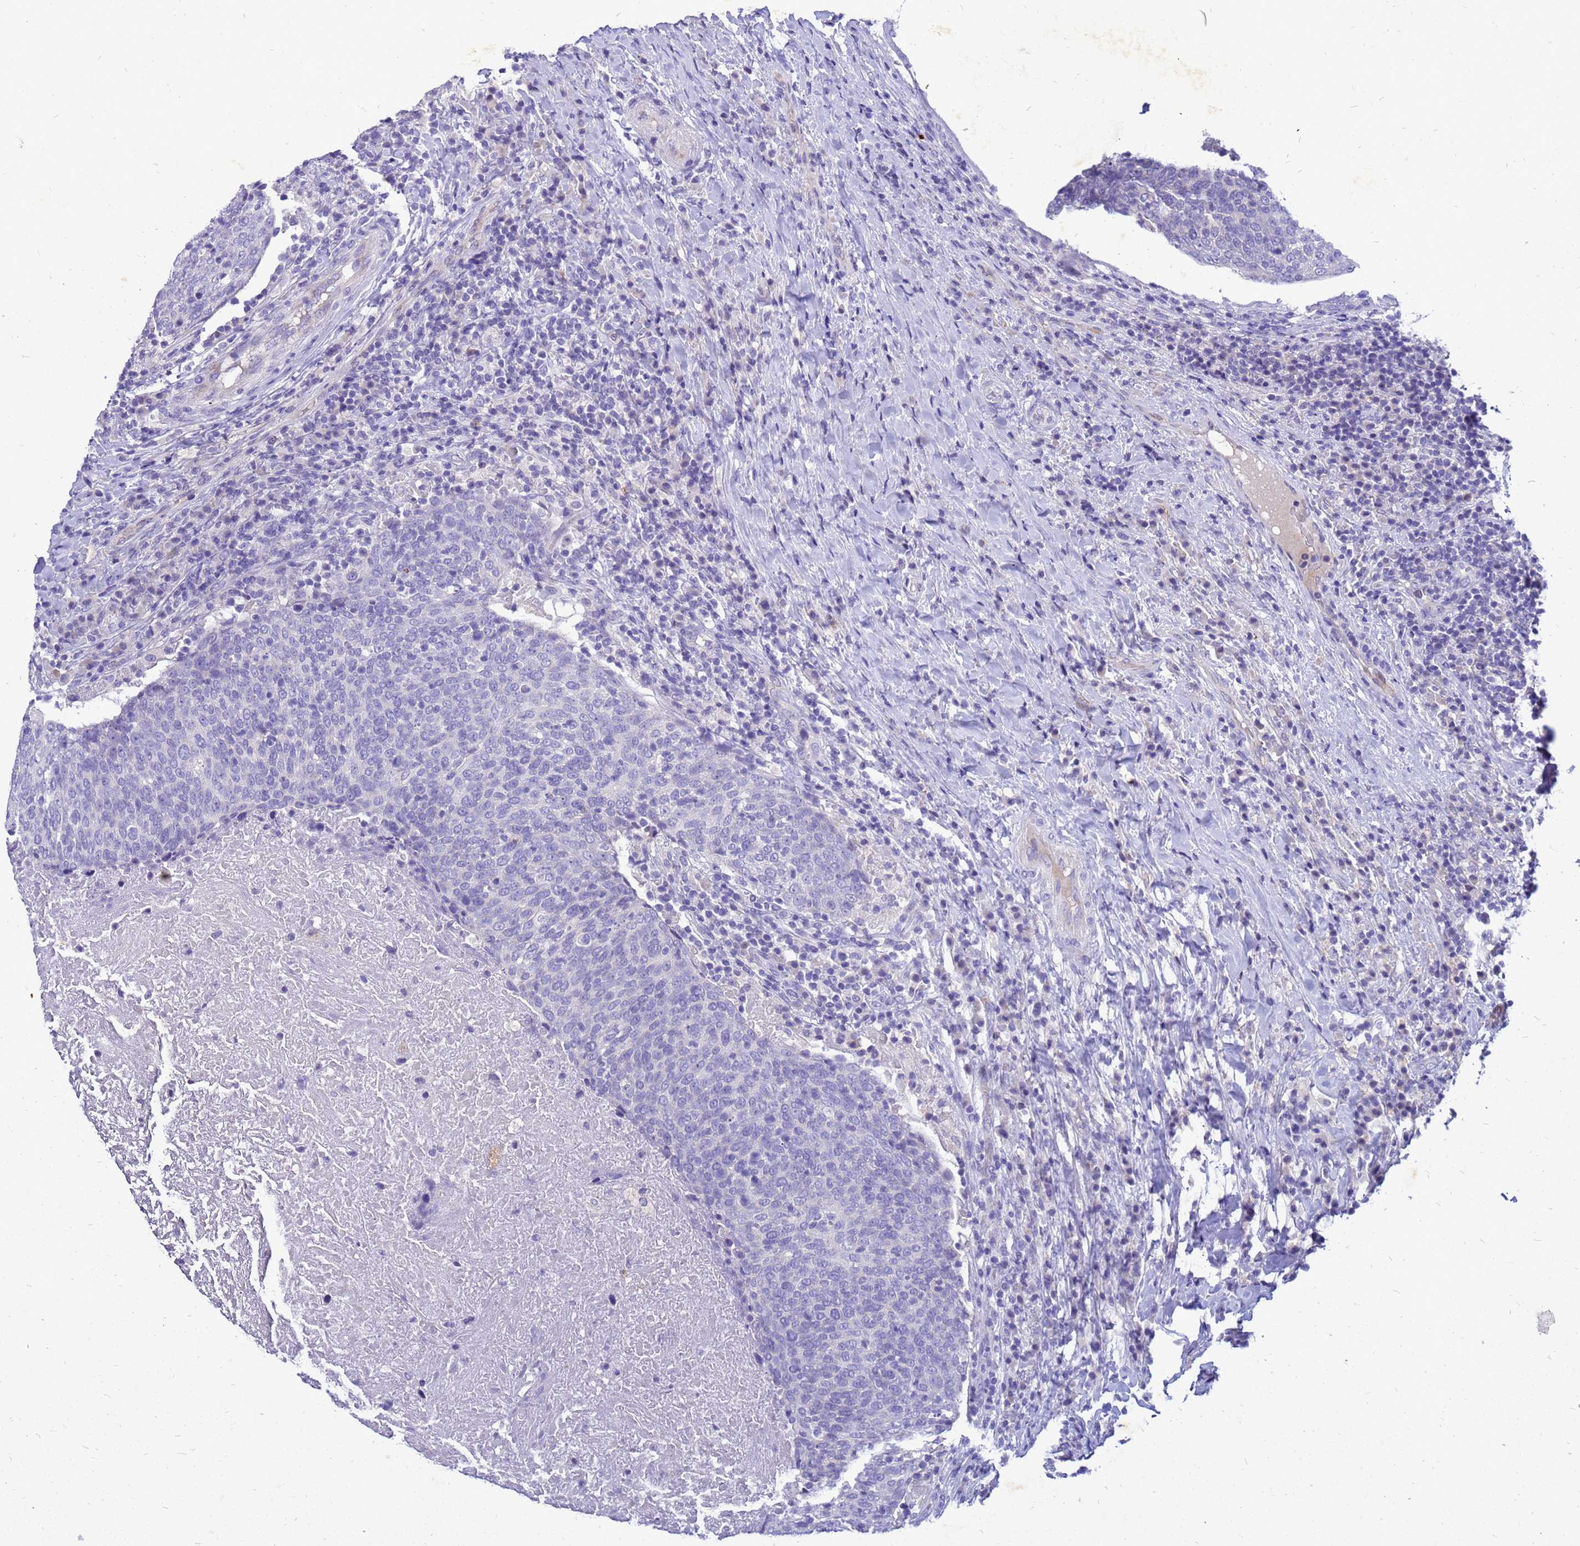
{"staining": {"intensity": "negative", "quantity": "none", "location": "none"}, "tissue": "head and neck cancer", "cell_type": "Tumor cells", "image_type": "cancer", "snomed": [{"axis": "morphology", "description": "Squamous cell carcinoma, NOS"}, {"axis": "morphology", "description": "Squamous cell carcinoma, metastatic, NOS"}, {"axis": "topography", "description": "Lymph node"}, {"axis": "topography", "description": "Head-Neck"}], "caption": "Immunohistochemistry (IHC) image of neoplastic tissue: head and neck cancer stained with DAB reveals no significant protein expression in tumor cells. The staining was performed using DAB to visualize the protein expression in brown, while the nuclei were stained in blue with hematoxylin (Magnification: 20x).", "gene": "AKR1C1", "patient": {"sex": "male", "age": 62}}